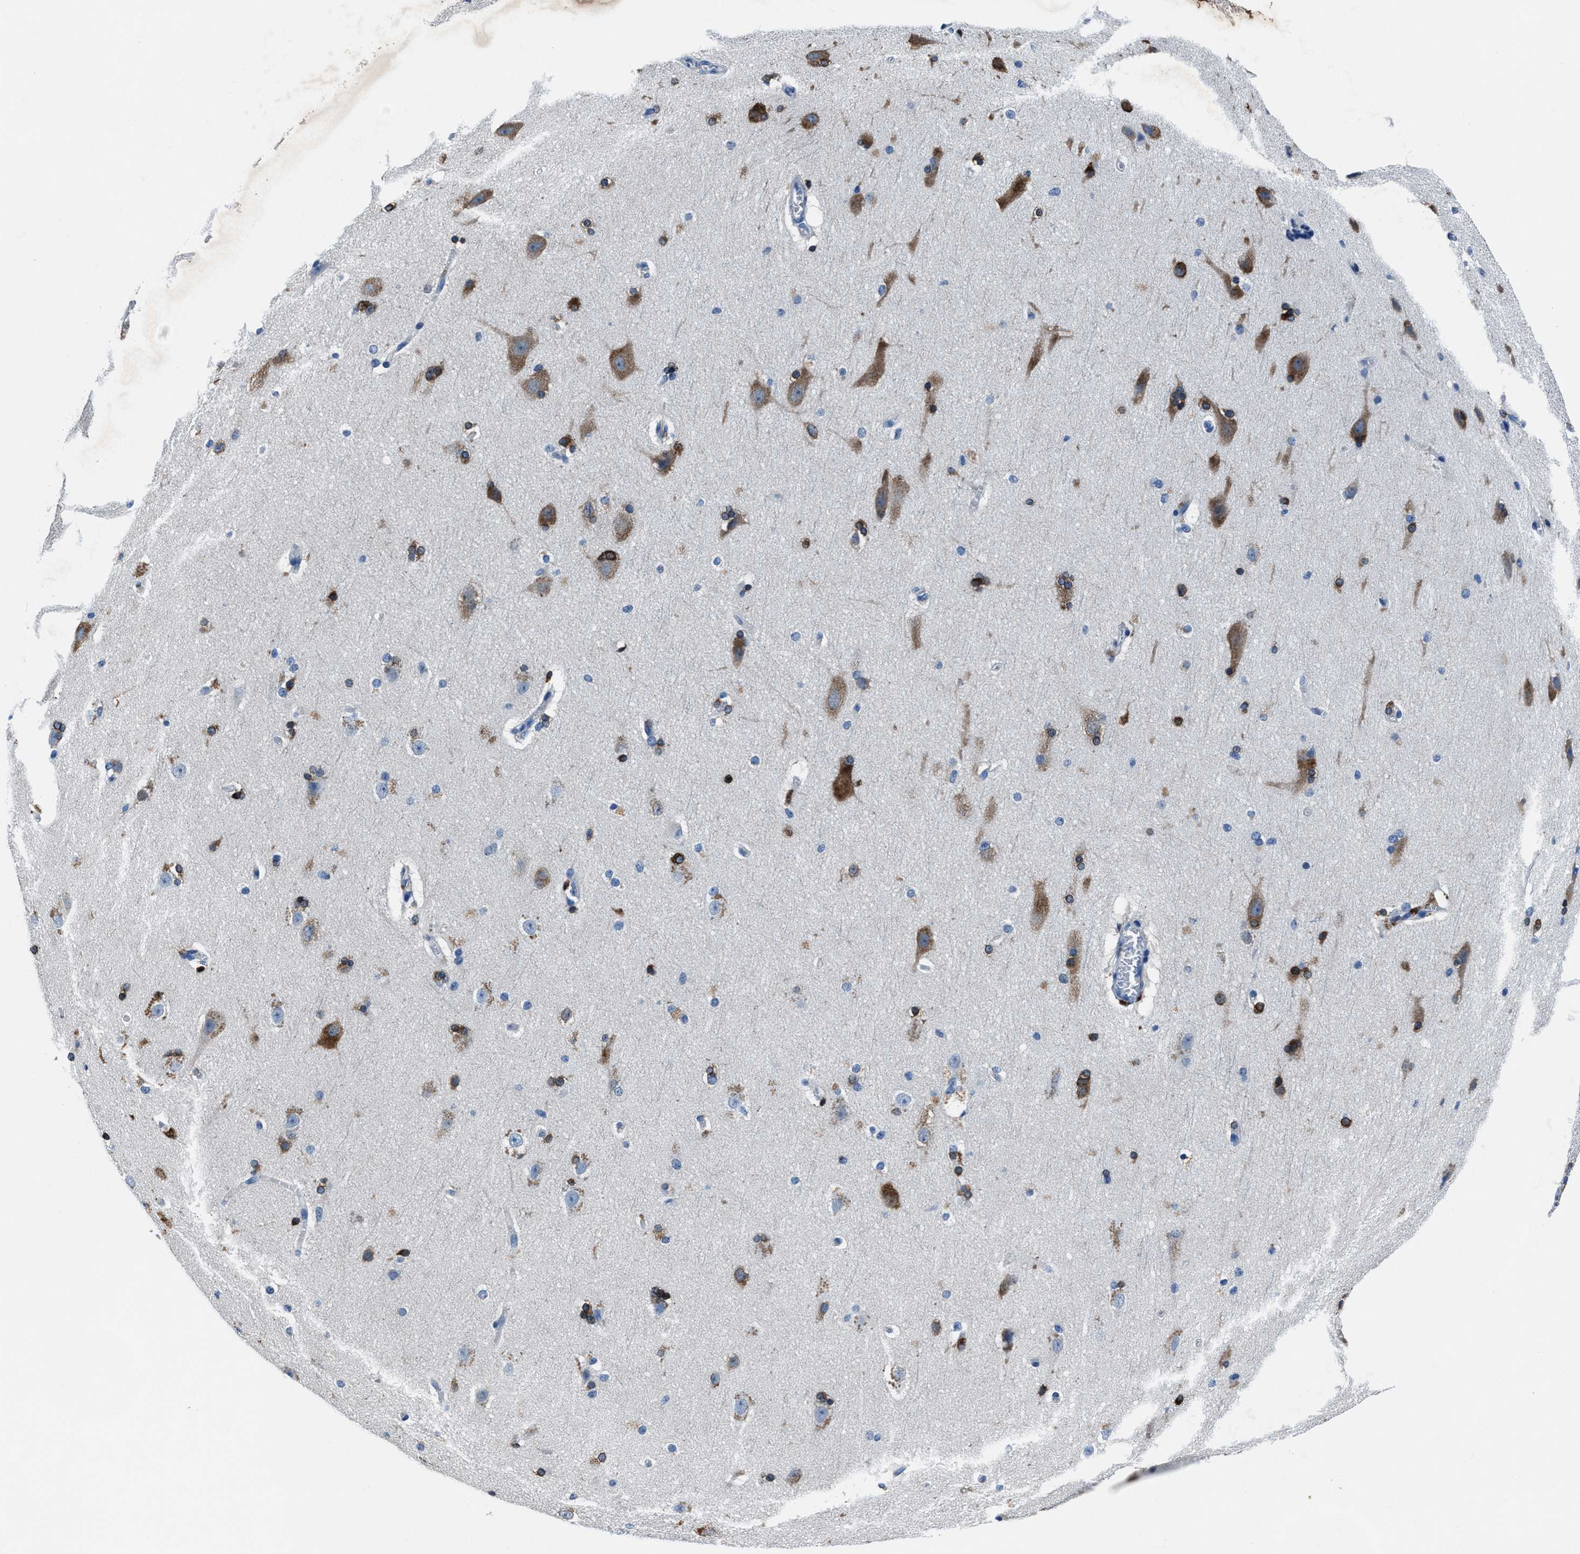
{"staining": {"intensity": "negative", "quantity": "none", "location": "none"}, "tissue": "cerebral cortex", "cell_type": "Endothelial cells", "image_type": "normal", "snomed": [{"axis": "morphology", "description": "Normal tissue, NOS"}, {"axis": "topography", "description": "Cerebral cortex"}, {"axis": "topography", "description": "Hippocampus"}], "caption": "A high-resolution micrograph shows immunohistochemistry staining of normal cerebral cortex, which exhibits no significant expression in endothelial cells.", "gene": "NACAD", "patient": {"sex": "female", "age": 19}}